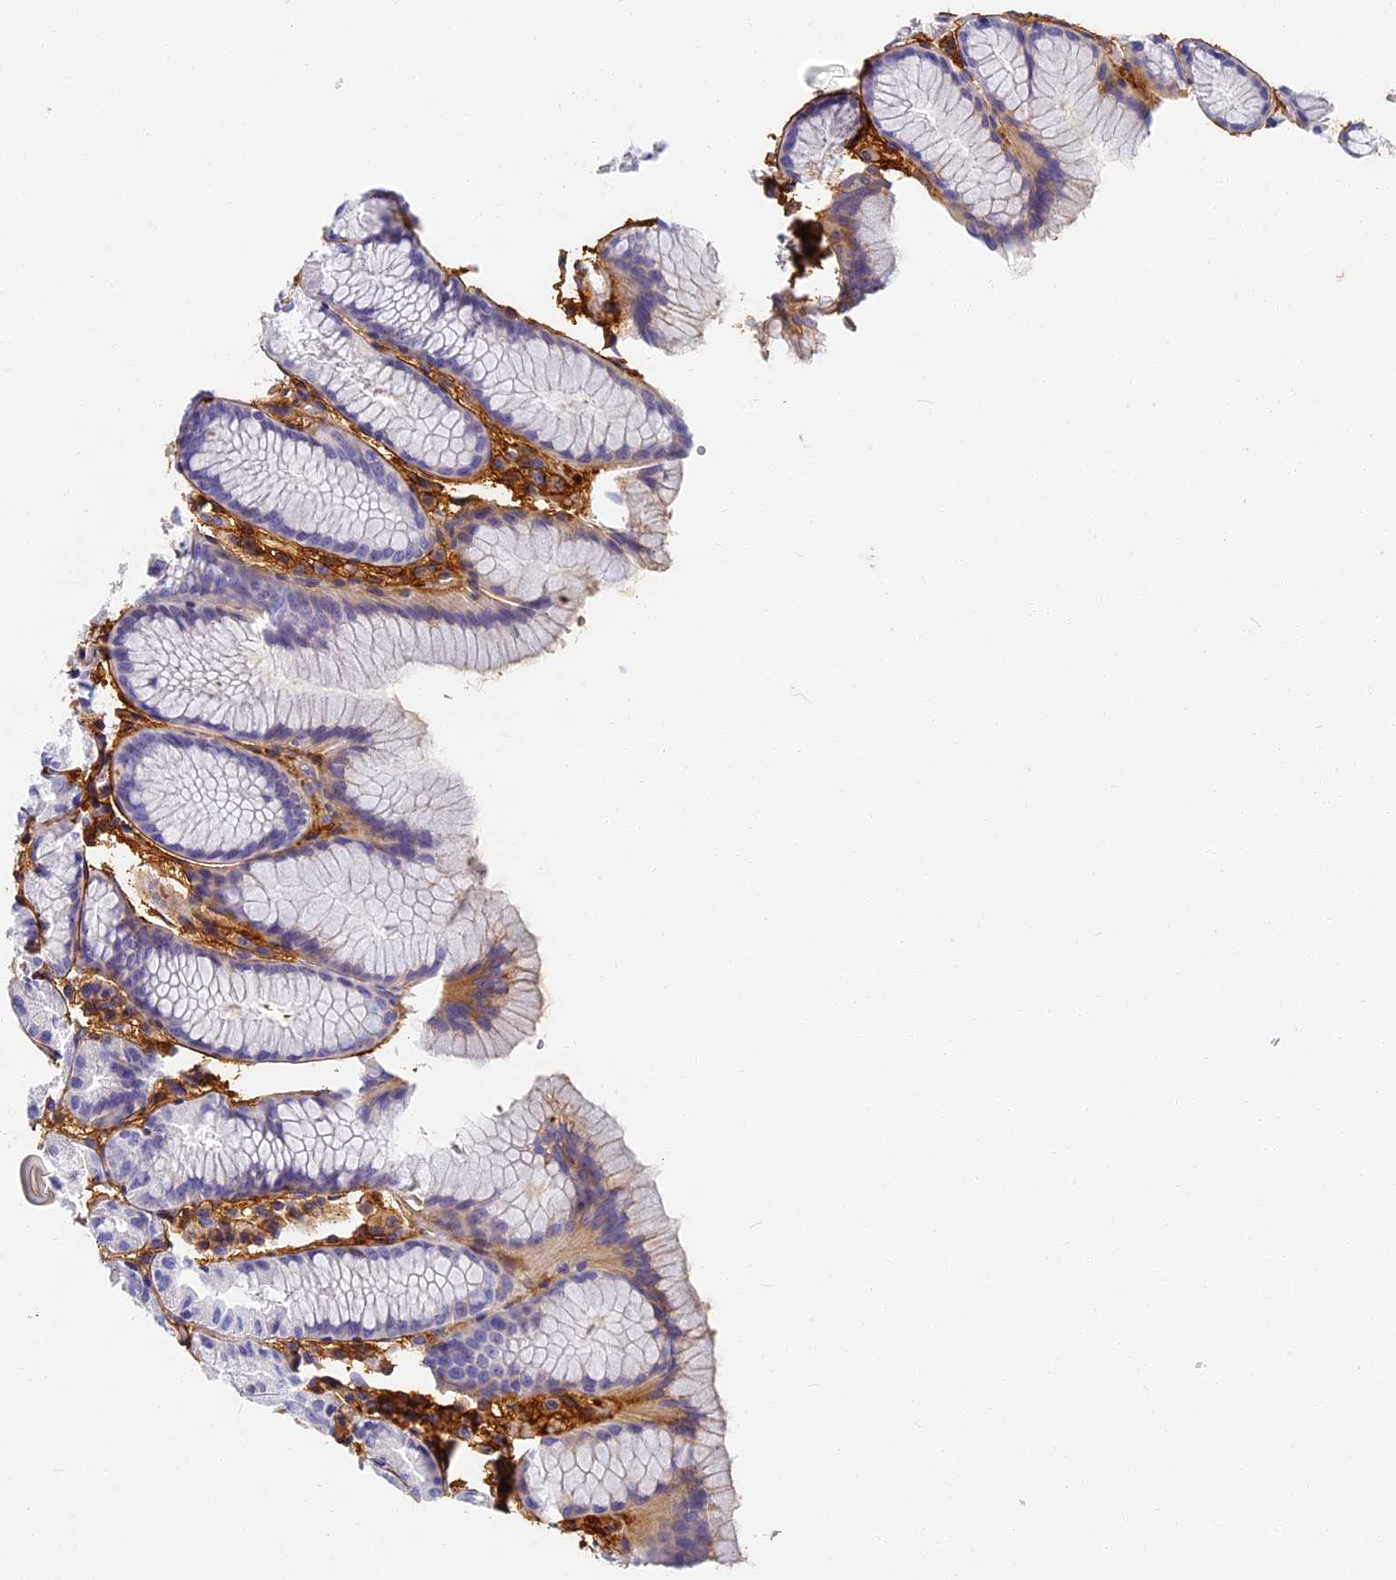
{"staining": {"intensity": "negative", "quantity": "none", "location": "none"}, "tissue": "stomach", "cell_type": "Glandular cells", "image_type": "normal", "snomed": [{"axis": "morphology", "description": "Normal tissue, NOS"}, {"axis": "topography", "description": "Stomach, upper"}], "caption": "Normal stomach was stained to show a protein in brown. There is no significant staining in glandular cells. Nuclei are stained in blue.", "gene": "ITIH1", "patient": {"sex": "male", "age": 47}}